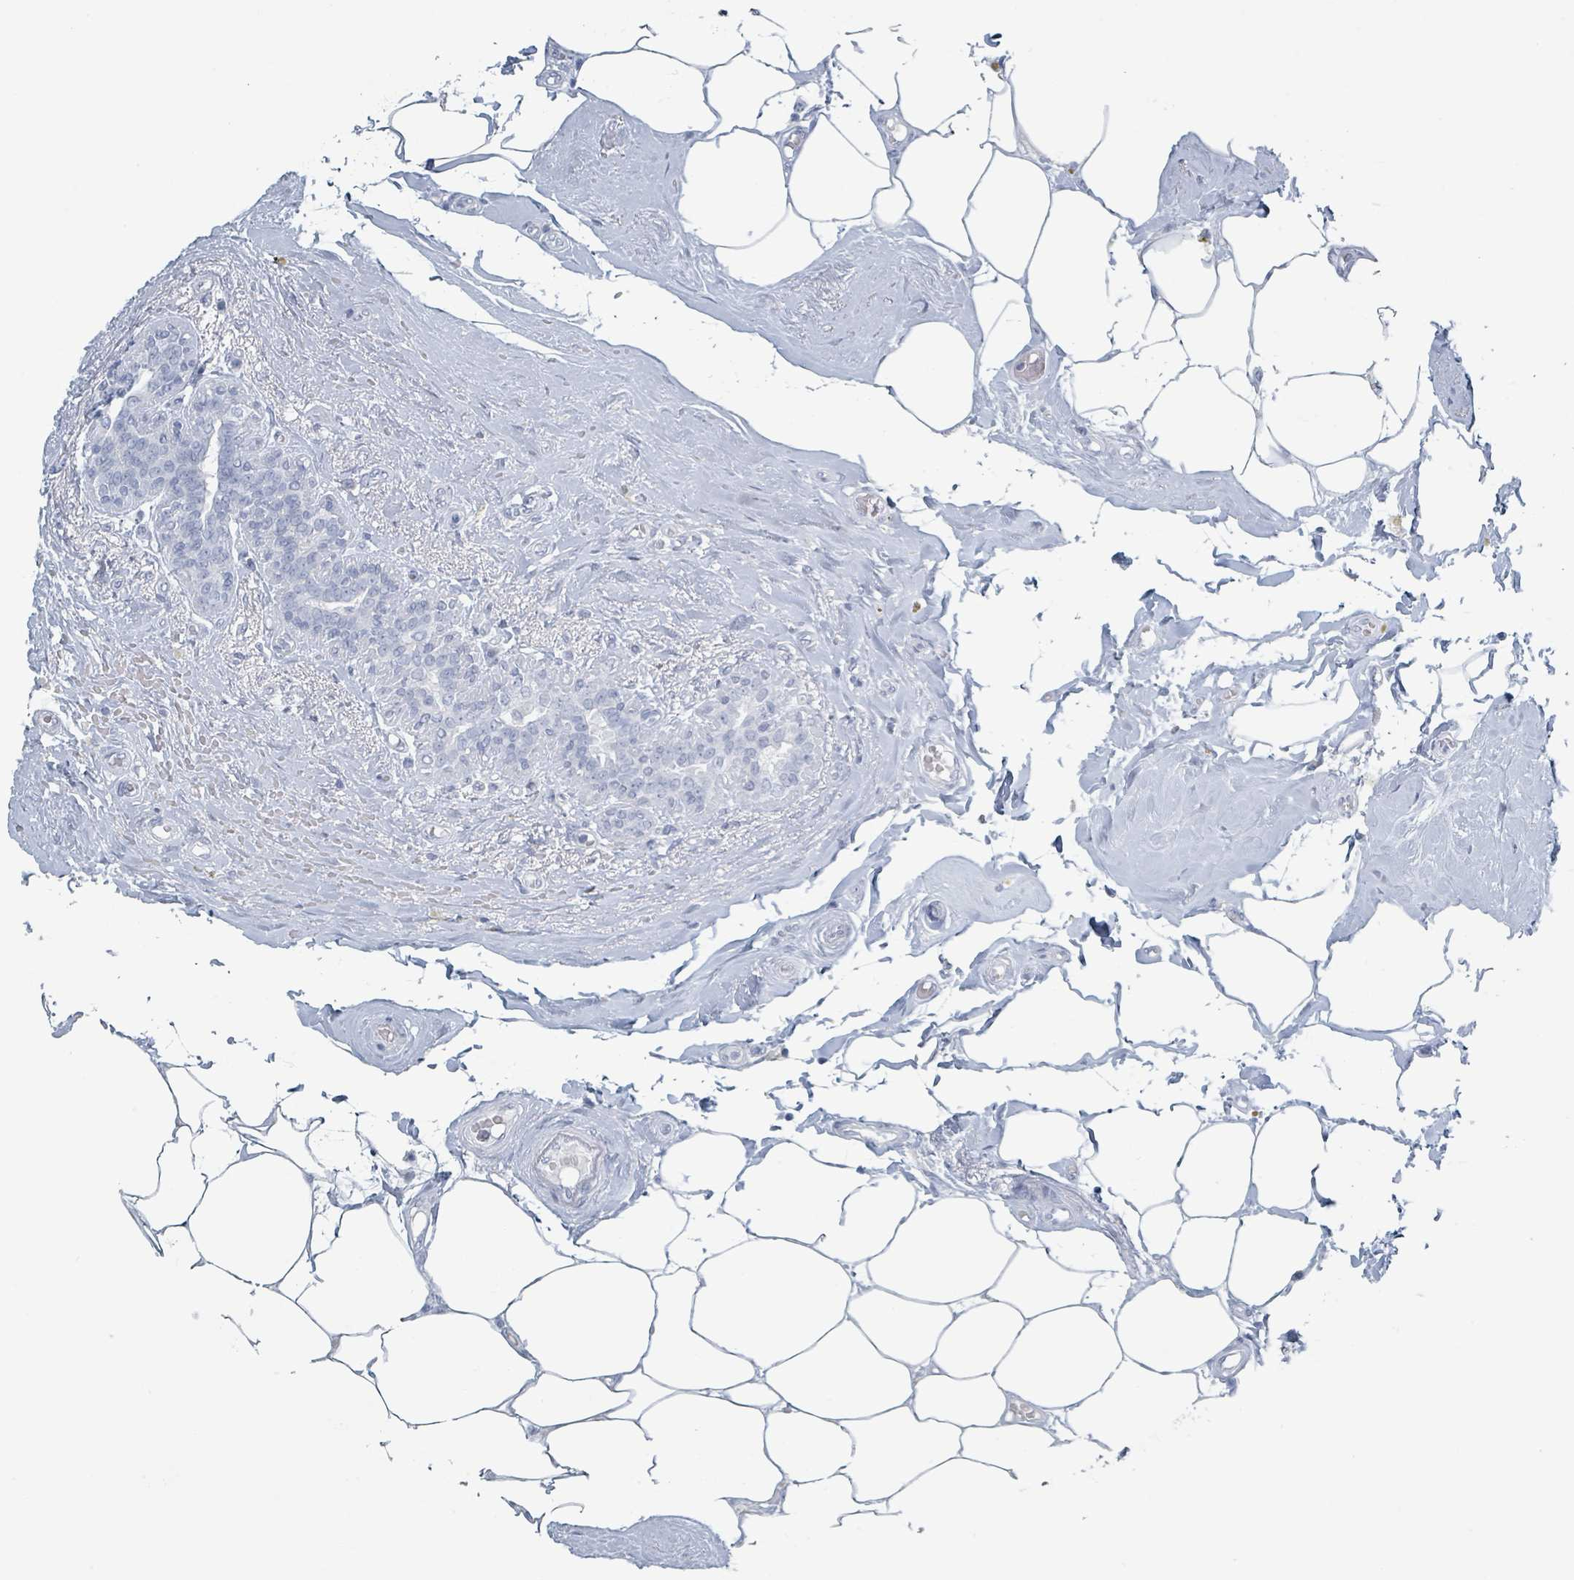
{"staining": {"intensity": "negative", "quantity": "none", "location": "none"}, "tissue": "breast cancer", "cell_type": "Tumor cells", "image_type": "cancer", "snomed": [{"axis": "morphology", "description": "Duct carcinoma"}, {"axis": "topography", "description": "Breast"}], "caption": "This is an IHC image of human intraductal carcinoma (breast). There is no positivity in tumor cells.", "gene": "GPR15LG", "patient": {"sex": "female", "age": 73}}